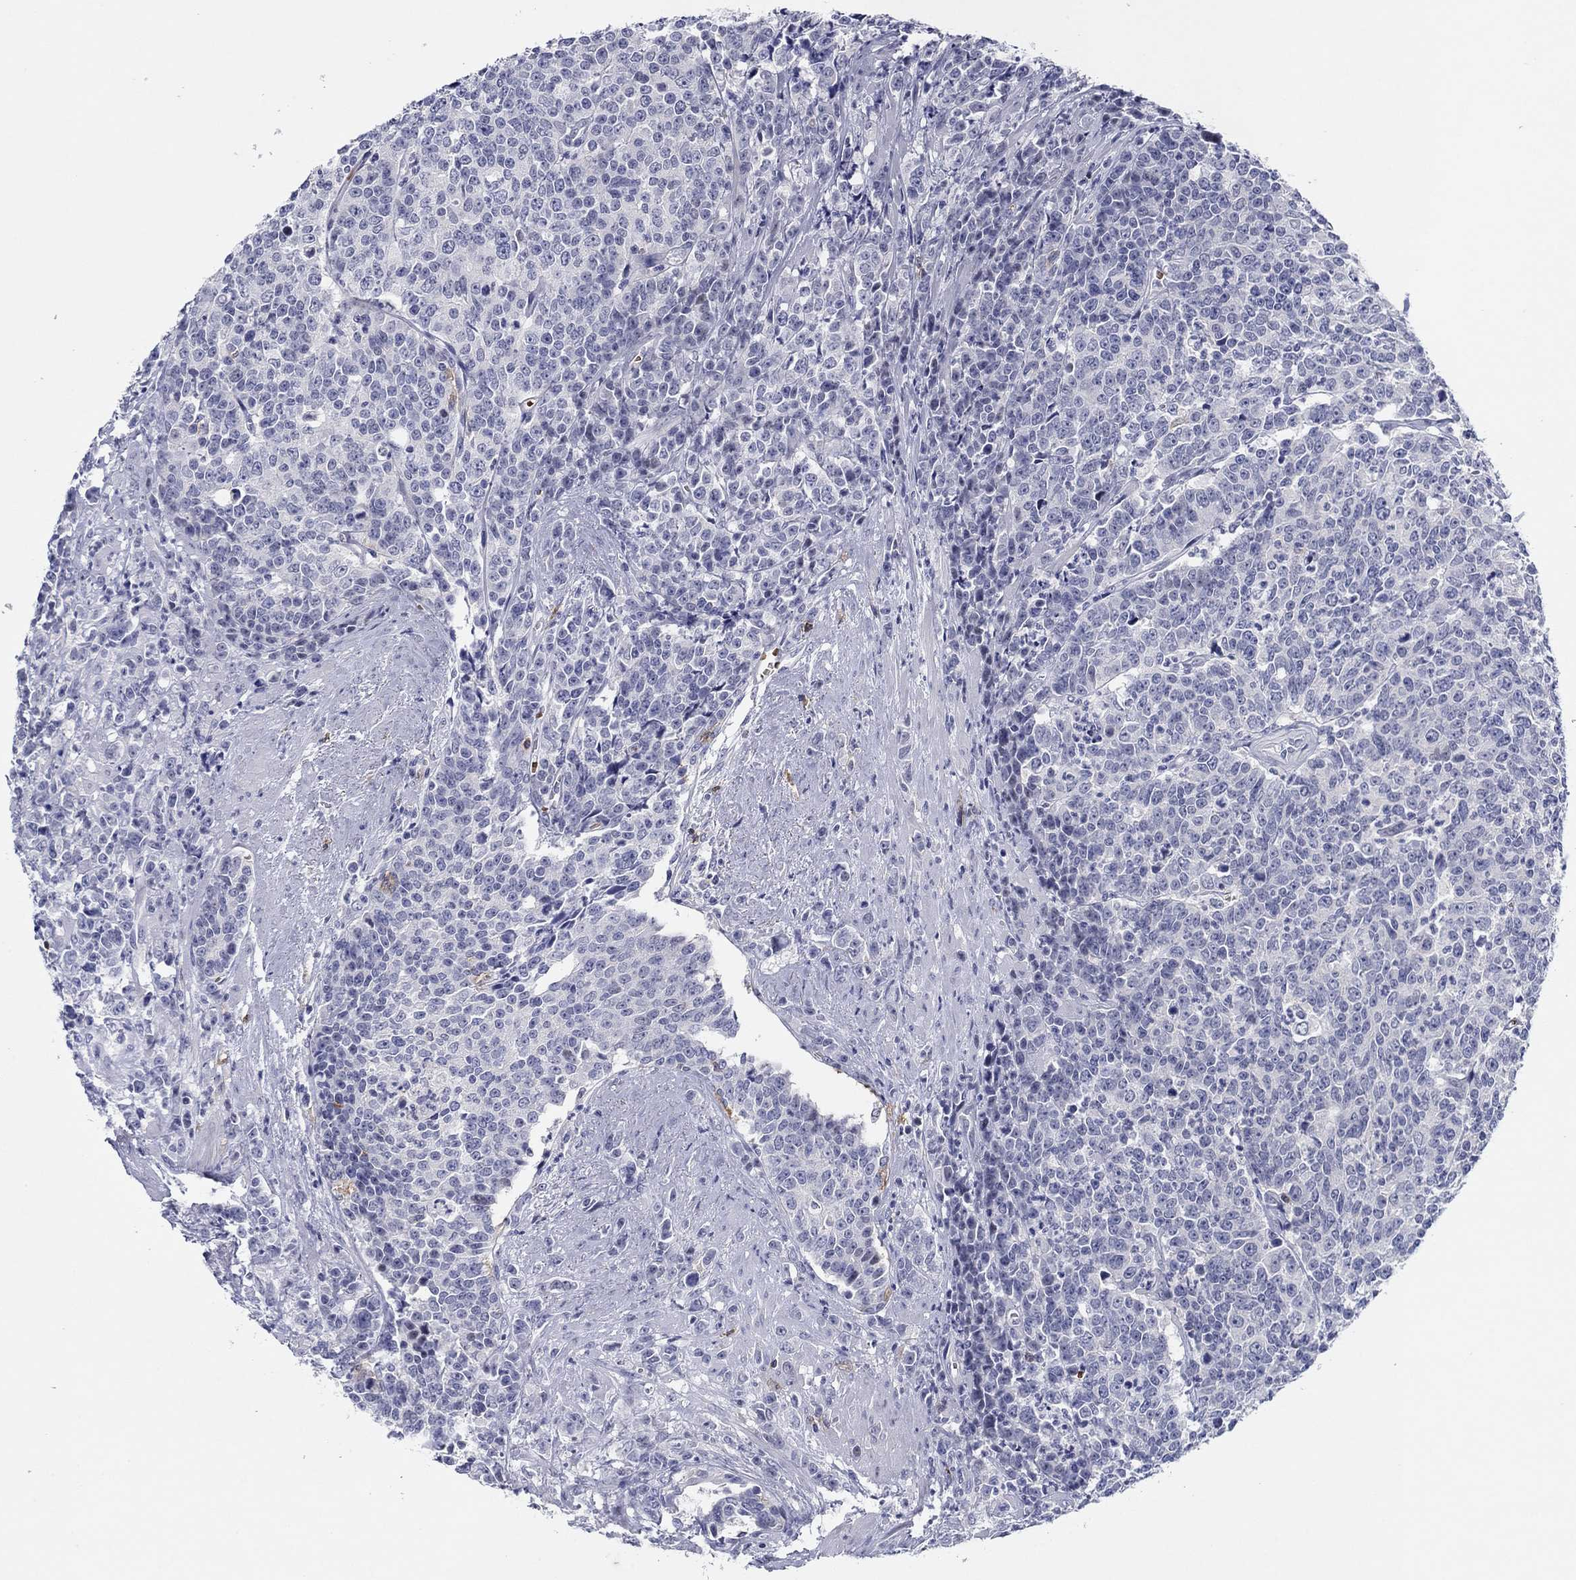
{"staining": {"intensity": "negative", "quantity": "none", "location": "none"}, "tissue": "prostate cancer", "cell_type": "Tumor cells", "image_type": "cancer", "snomed": [{"axis": "morphology", "description": "Adenocarcinoma, NOS"}, {"axis": "topography", "description": "Prostate"}], "caption": "Immunohistochemistry micrograph of neoplastic tissue: human prostate adenocarcinoma stained with DAB (3,3'-diaminobenzidine) exhibits no significant protein staining in tumor cells.", "gene": "ITGAE", "patient": {"sex": "male", "age": 67}}